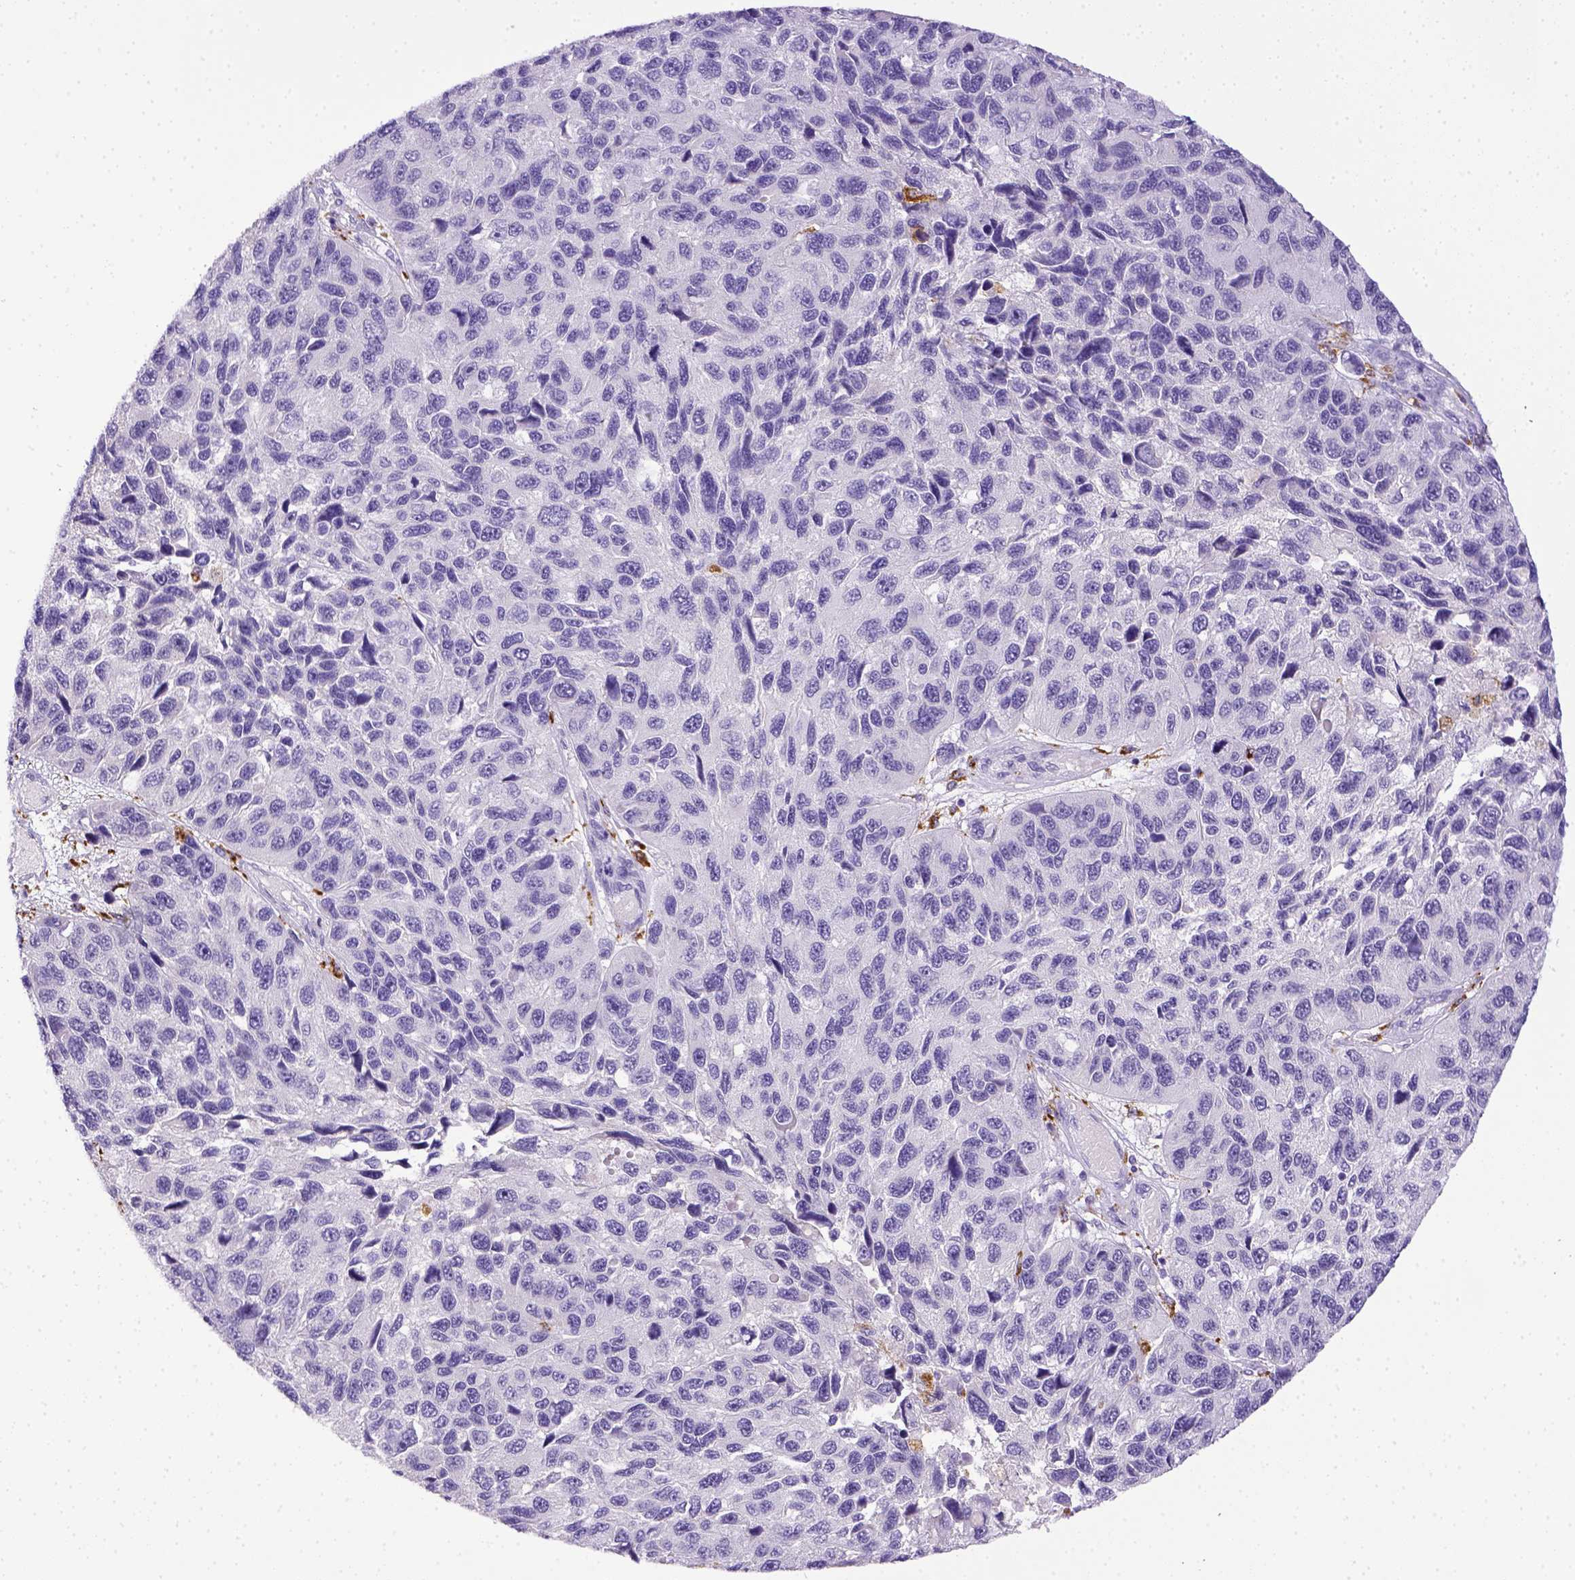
{"staining": {"intensity": "negative", "quantity": "none", "location": "none"}, "tissue": "melanoma", "cell_type": "Tumor cells", "image_type": "cancer", "snomed": [{"axis": "morphology", "description": "Malignant melanoma, NOS"}, {"axis": "topography", "description": "Skin"}], "caption": "This is a histopathology image of IHC staining of malignant melanoma, which shows no staining in tumor cells.", "gene": "CD68", "patient": {"sex": "male", "age": 53}}